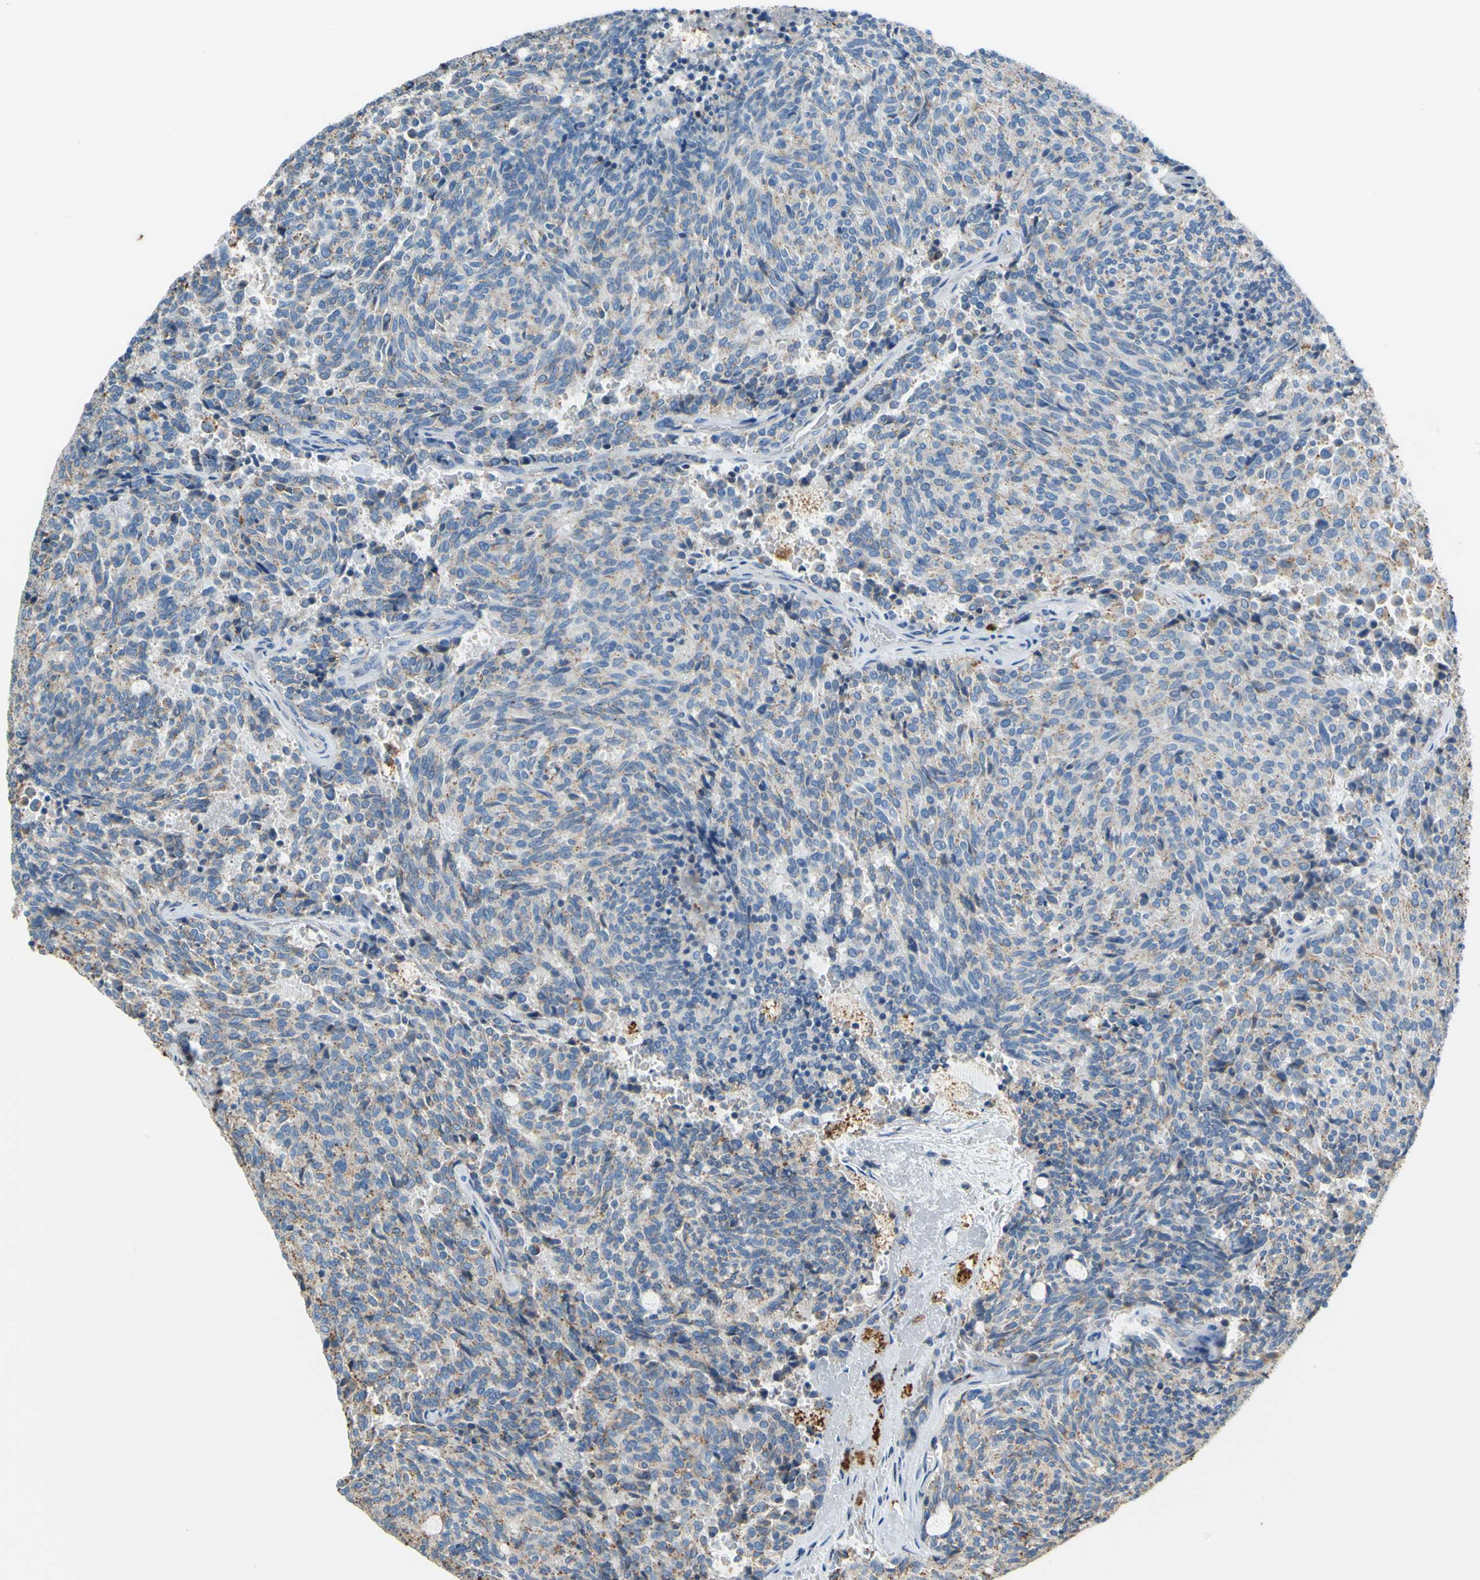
{"staining": {"intensity": "weak", "quantity": "25%-75%", "location": "cytoplasmic/membranous"}, "tissue": "carcinoid", "cell_type": "Tumor cells", "image_type": "cancer", "snomed": [{"axis": "morphology", "description": "Carcinoid, malignant, NOS"}, {"axis": "topography", "description": "Pancreas"}], "caption": "Immunohistochemistry (IHC) image of neoplastic tissue: carcinoid stained using immunohistochemistry reveals low levels of weak protein expression localized specifically in the cytoplasmic/membranous of tumor cells, appearing as a cytoplasmic/membranous brown color.", "gene": "CTSD", "patient": {"sex": "female", "age": 54}}